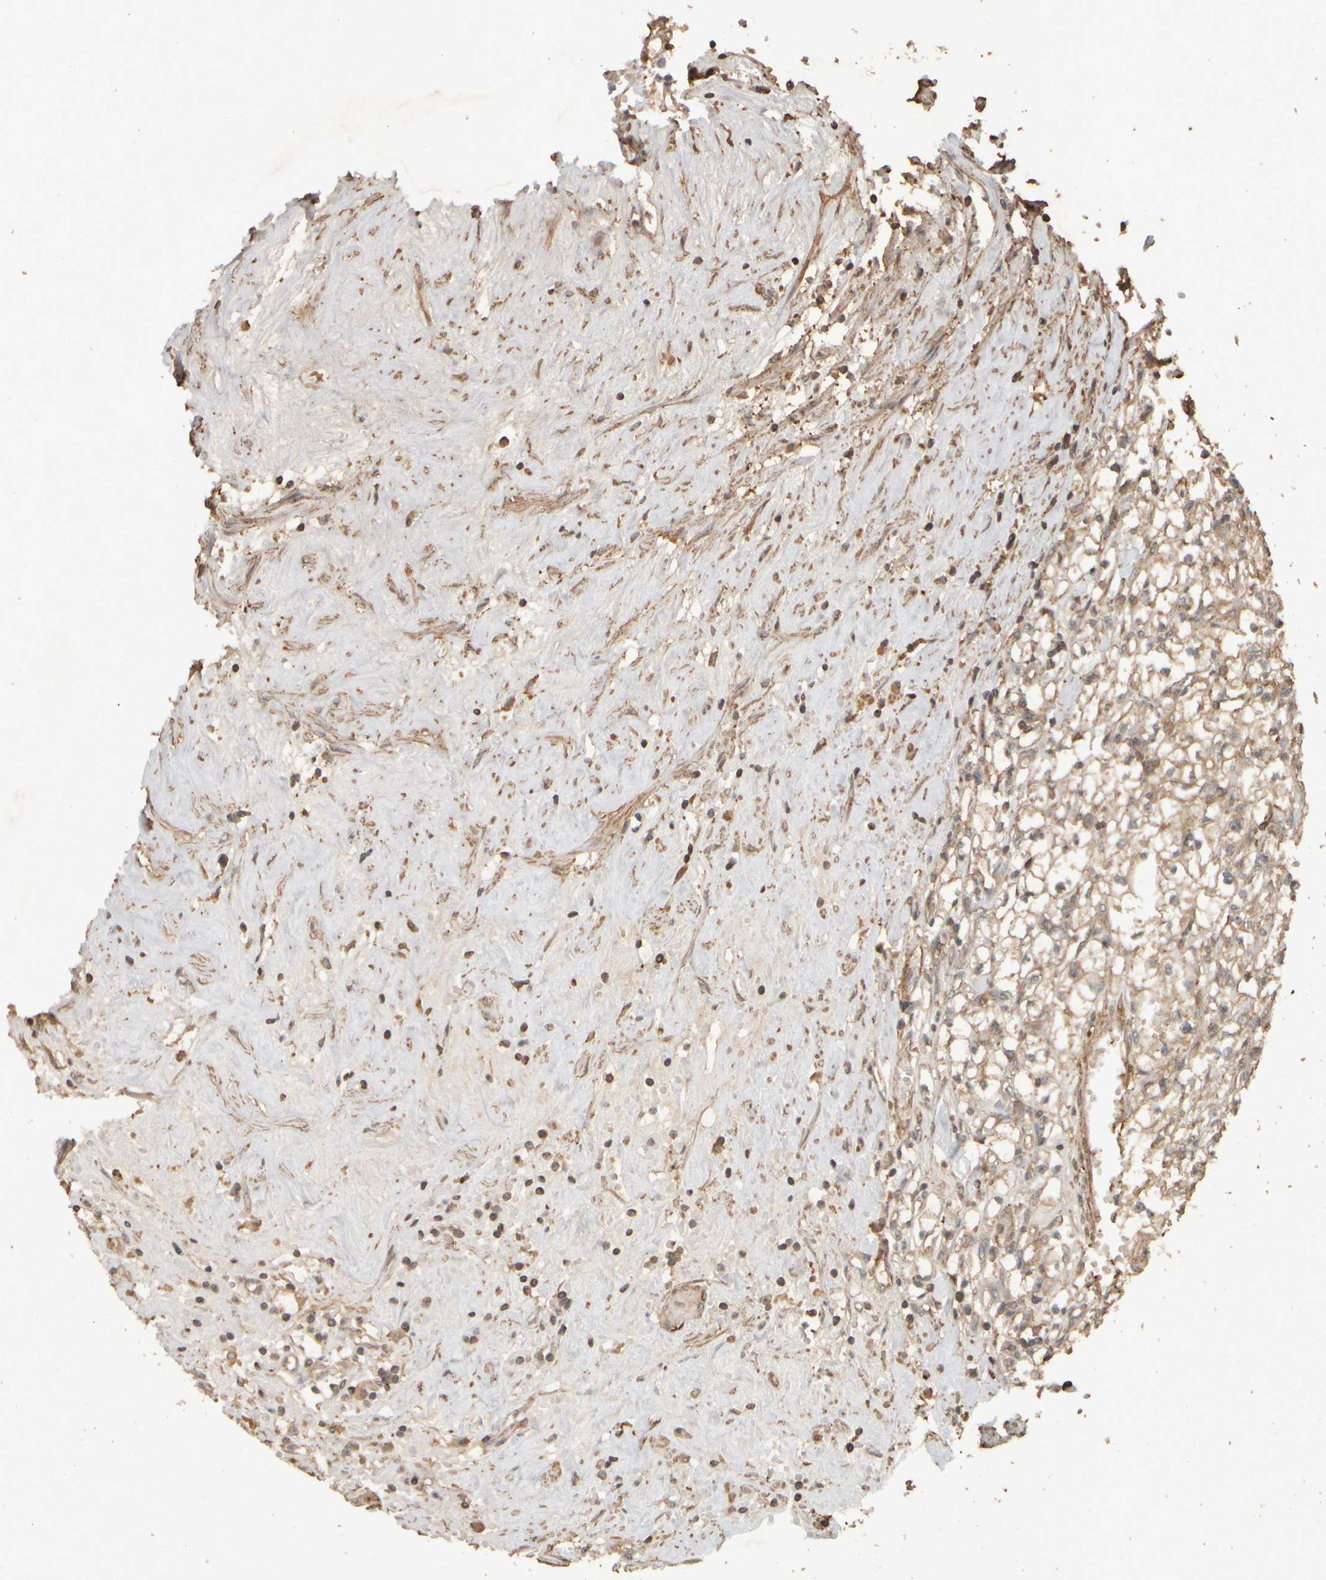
{"staining": {"intensity": "weak", "quantity": ">75%", "location": "cytoplasmic/membranous"}, "tissue": "renal cancer", "cell_type": "Tumor cells", "image_type": "cancer", "snomed": [{"axis": "morphology", "description": "Adenocarcinoma, NOS"}, {"axis": "topography", "description": "Kidney"}], "caption": "Renal adenocarcinoma stained with DAB (3,3'-diaminobenzidine) IHC demonstrates low levels of weak cytoplasmic/membranous positivity in about >75% of tumor cells.", "gene": "SPHK1", "patient": {"sex": "male", "age": 56}}